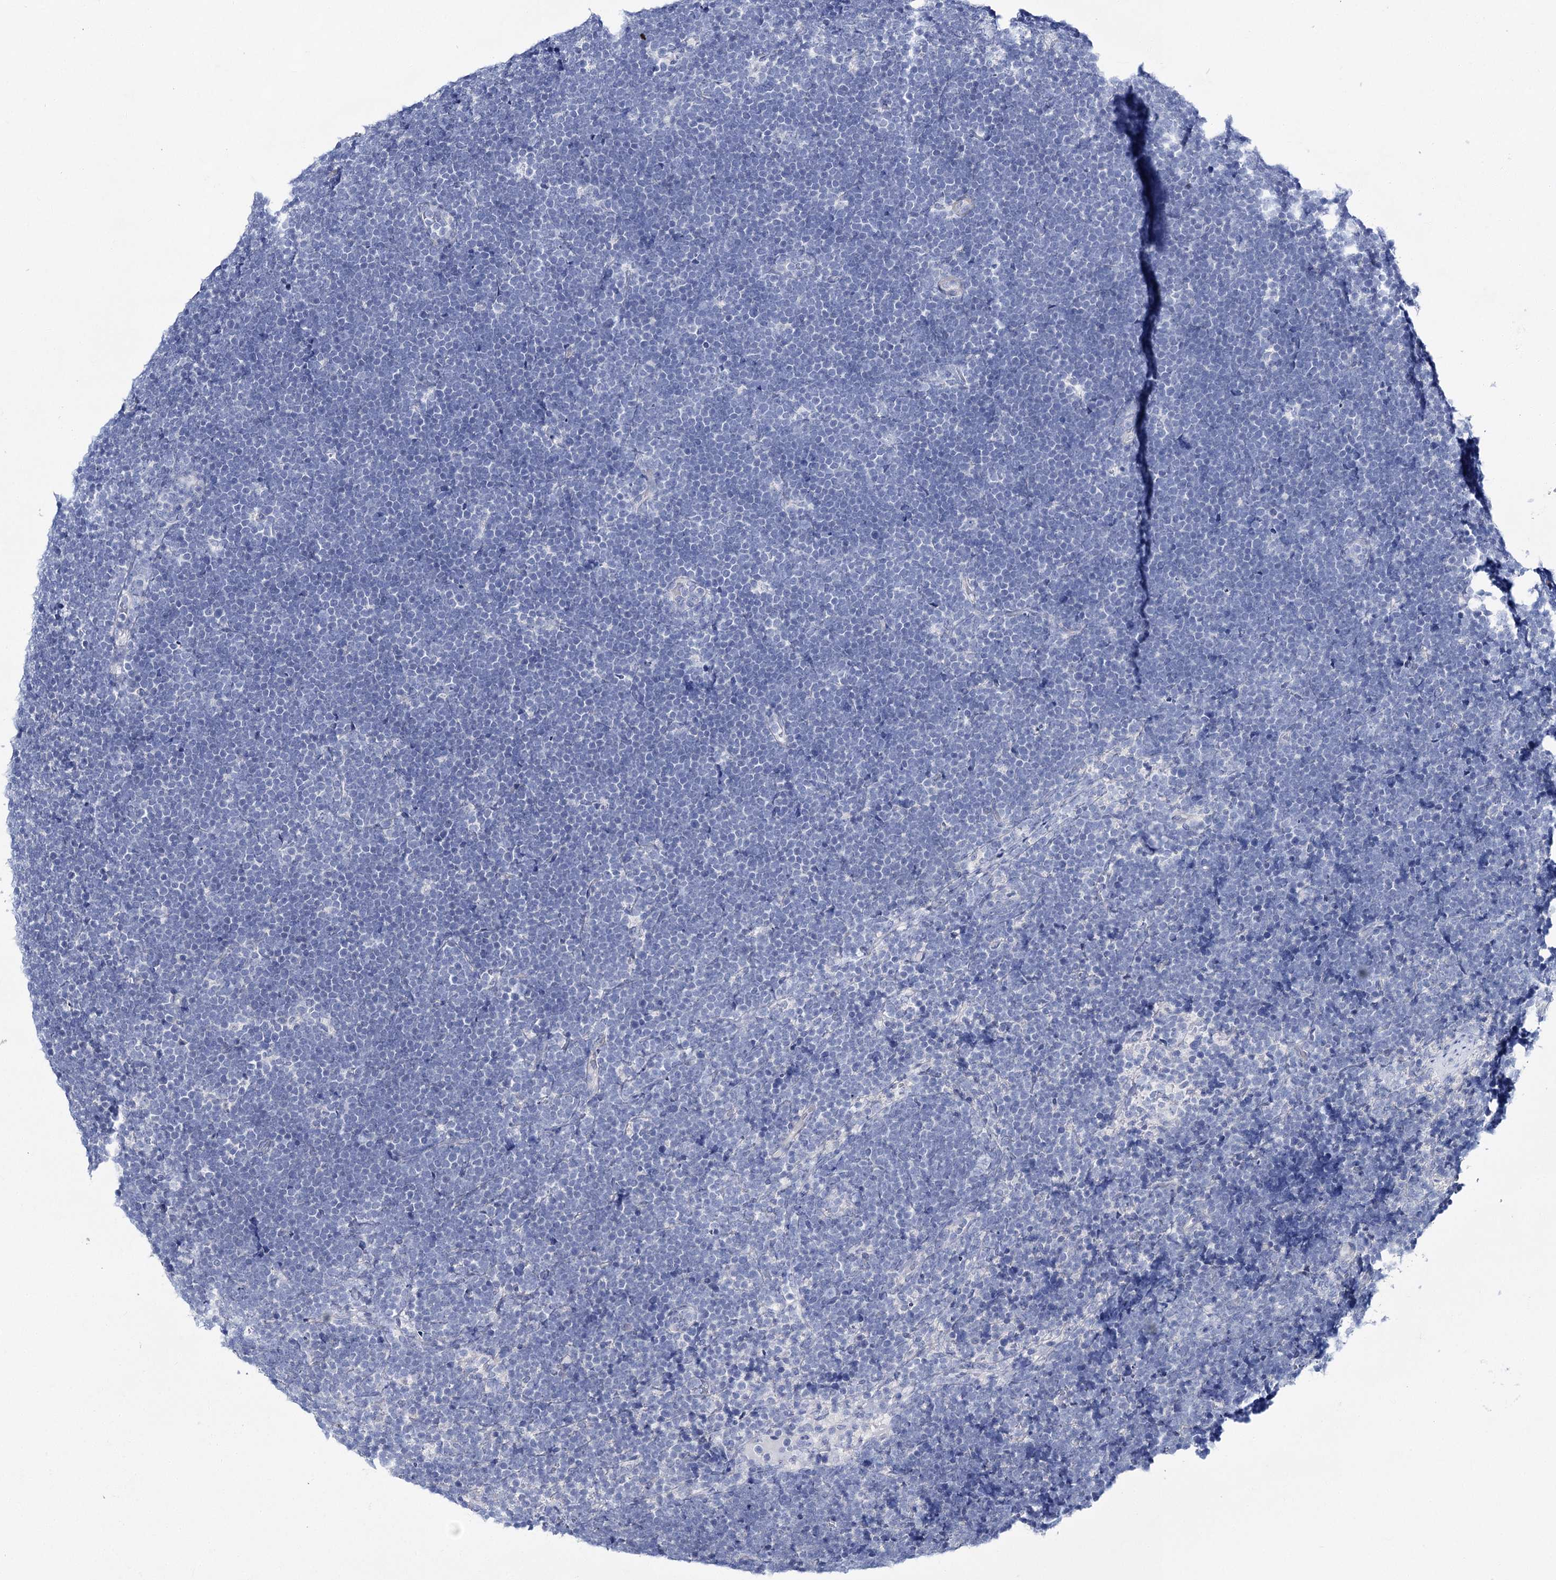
{"staining": {"intensity": "negative", "quantity": "none", "location": "none"}, "tissue": "lymphoma", "cell_type": "Tumor cells", "image_type": "cancer", "snomed": [{"axis": "morphology", "description": "Malignant lymphoma, non-Hodgkin's type, High grade"}, {"axis": "topography", "description": "Lymph node"}], "caption": "Immunohistochemistry (IHC) photomicrograph of neoplastic tissue: lymphoma stained with DAB exhibits no significant protein staining in tumor cells.", "gene": "LALBA", "patient": {"sex": "male", "age": 13}}